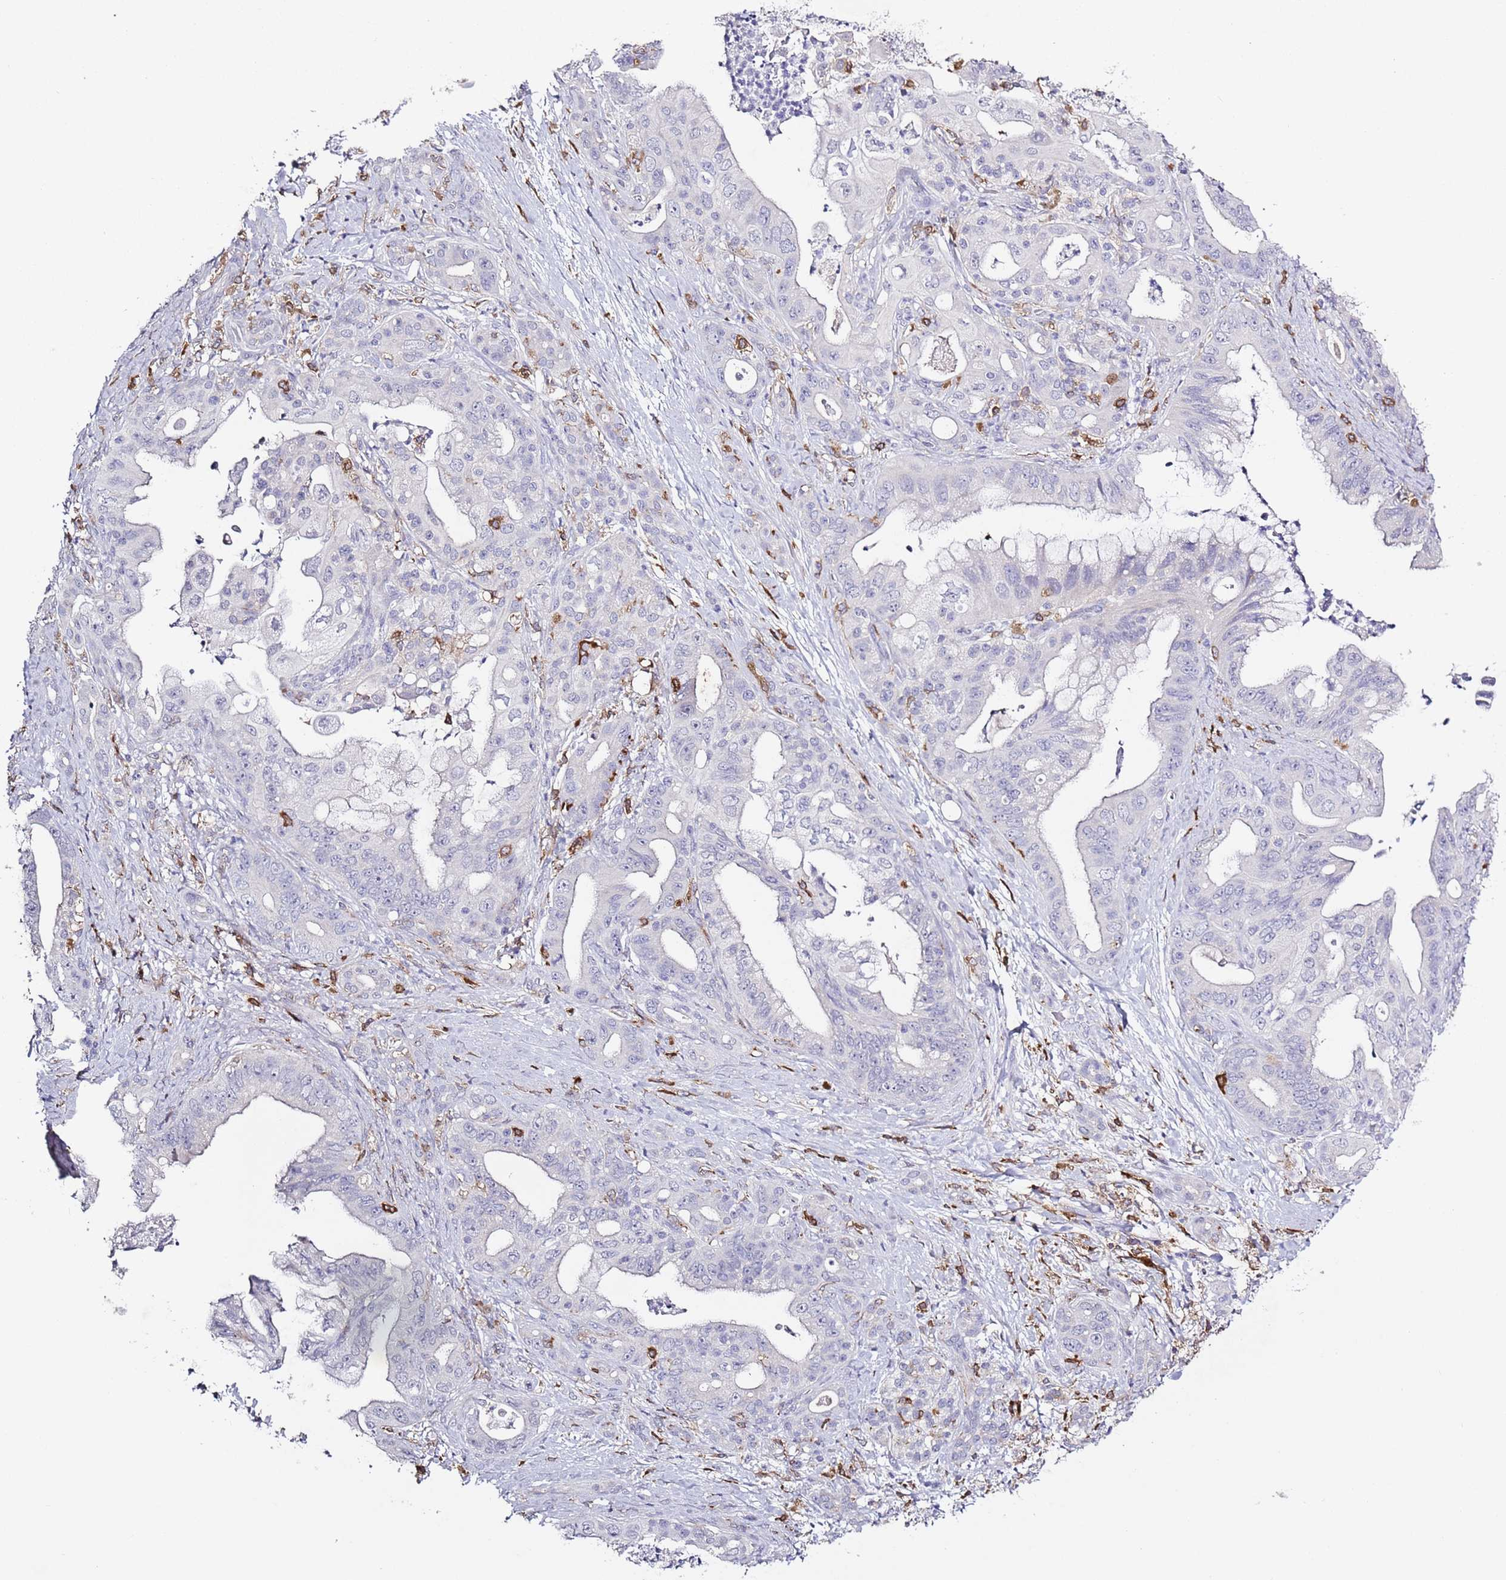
{"staining": {"intensity": "negative", "quantity": "none", "location": "none"}, "tissue": "pancreatic cancer", "cell_type": "Tumor cells", "image_type": "cancer", "snomed": [{"axis": "morphology", "description": "Adenocarcinoma, NOS"}, {"axis": "topography", "description": "Pancreas"}], "caption": "Pancreatic cancer (adenocarcinoma) was stained to show a protein in brown. There is no significant expression in tumor cells.", "gene": "LPXN", "patient": {"sex": "male", "age": 58}}